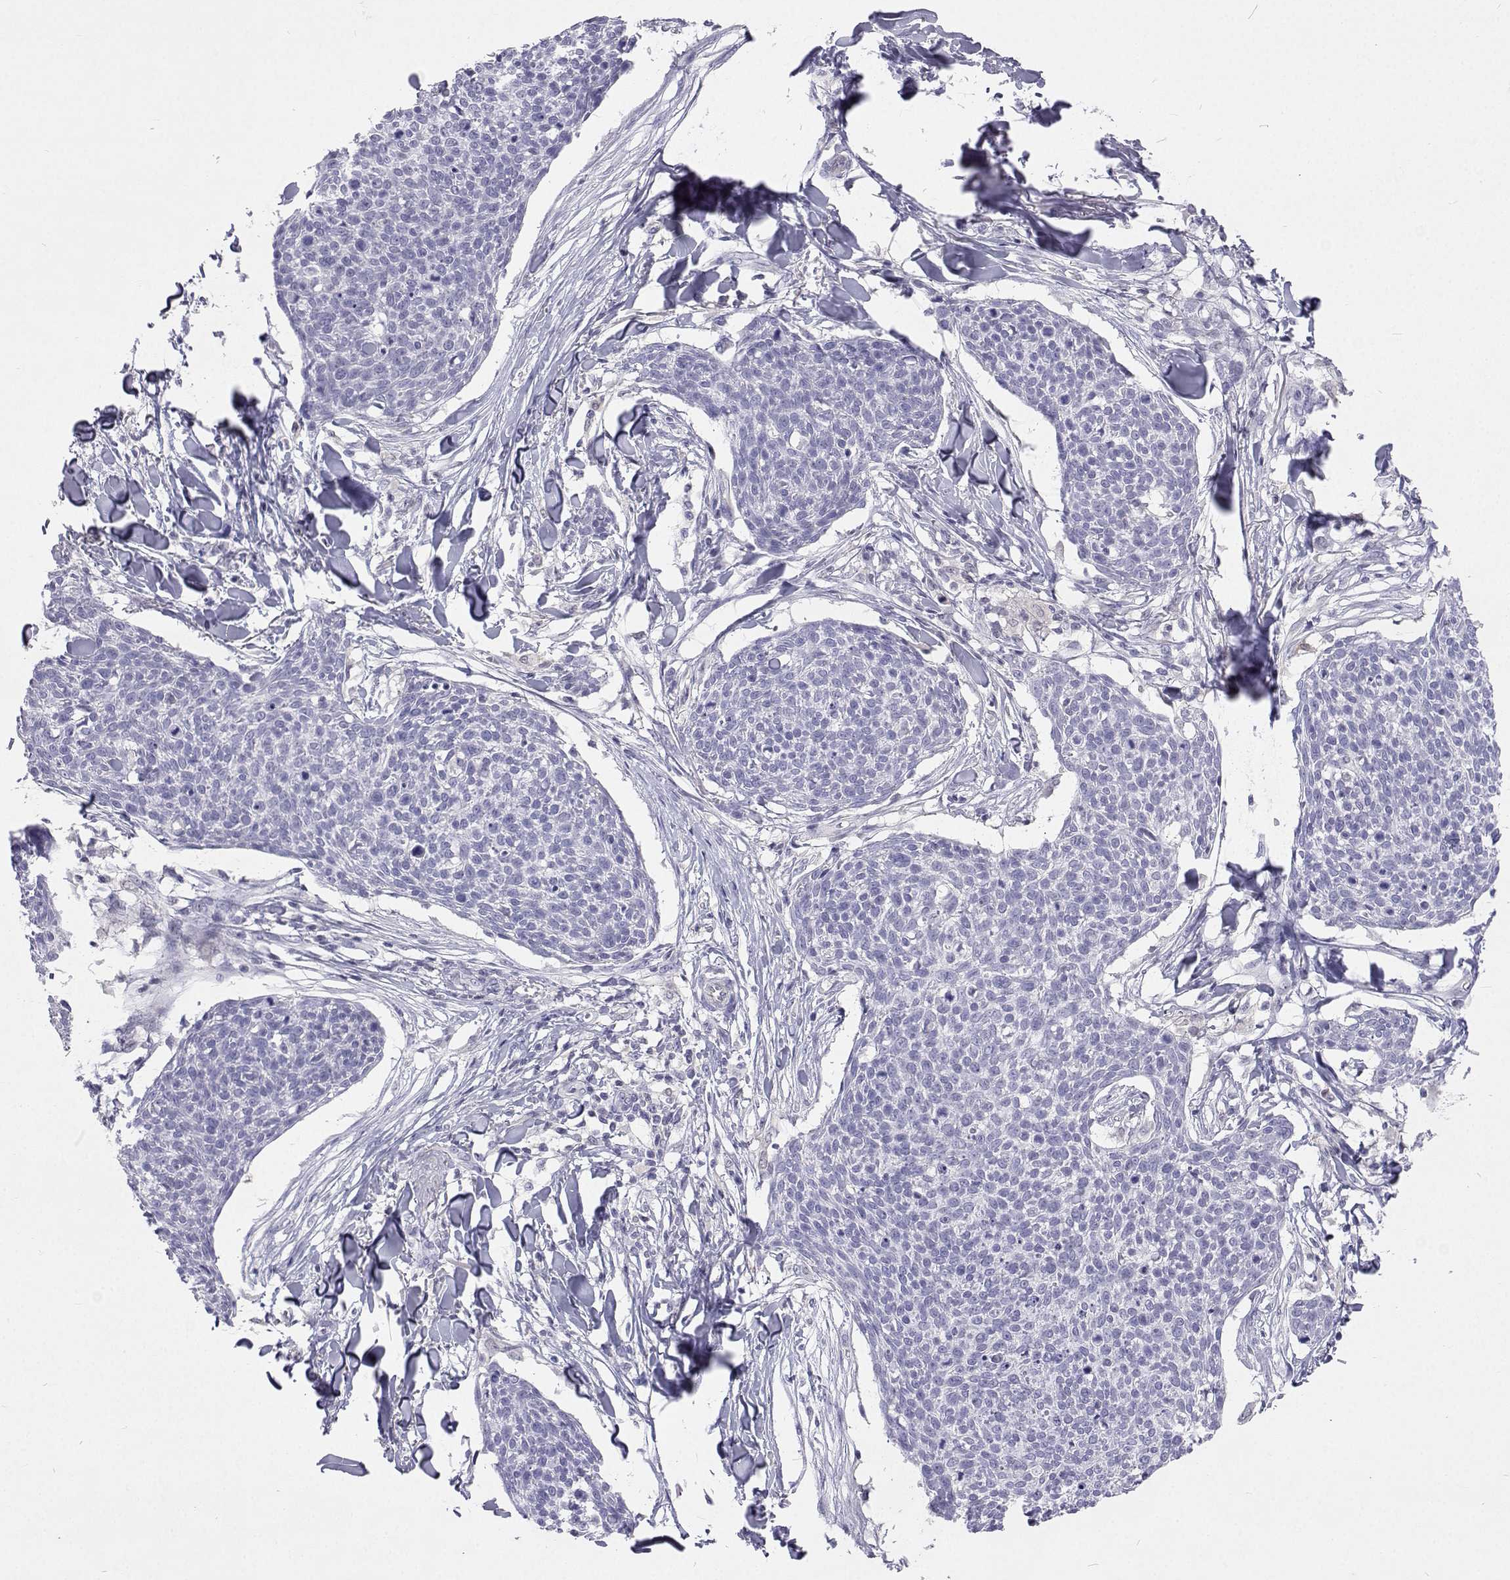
{"staining": {"intensity": "negative", "quantity": "none", "location": "none"}, "tissue": "skin cancer", "cell_type": "Tumor cells", "image_type": "cancer", "snomed": [{"axis": "morphology", "description": "Squamous cell carcinoma, NOS"}, {"axis": "topography", "description": "Skin"}, {"axis": "topography", "description": "Vulva"}], "caption": "Protein analysis of squamous cell carcinoma (skin) demonstrates no significant expression in tumor cells.", "gene": "GALM", "patient": {"sex": "female", "age": 75}}